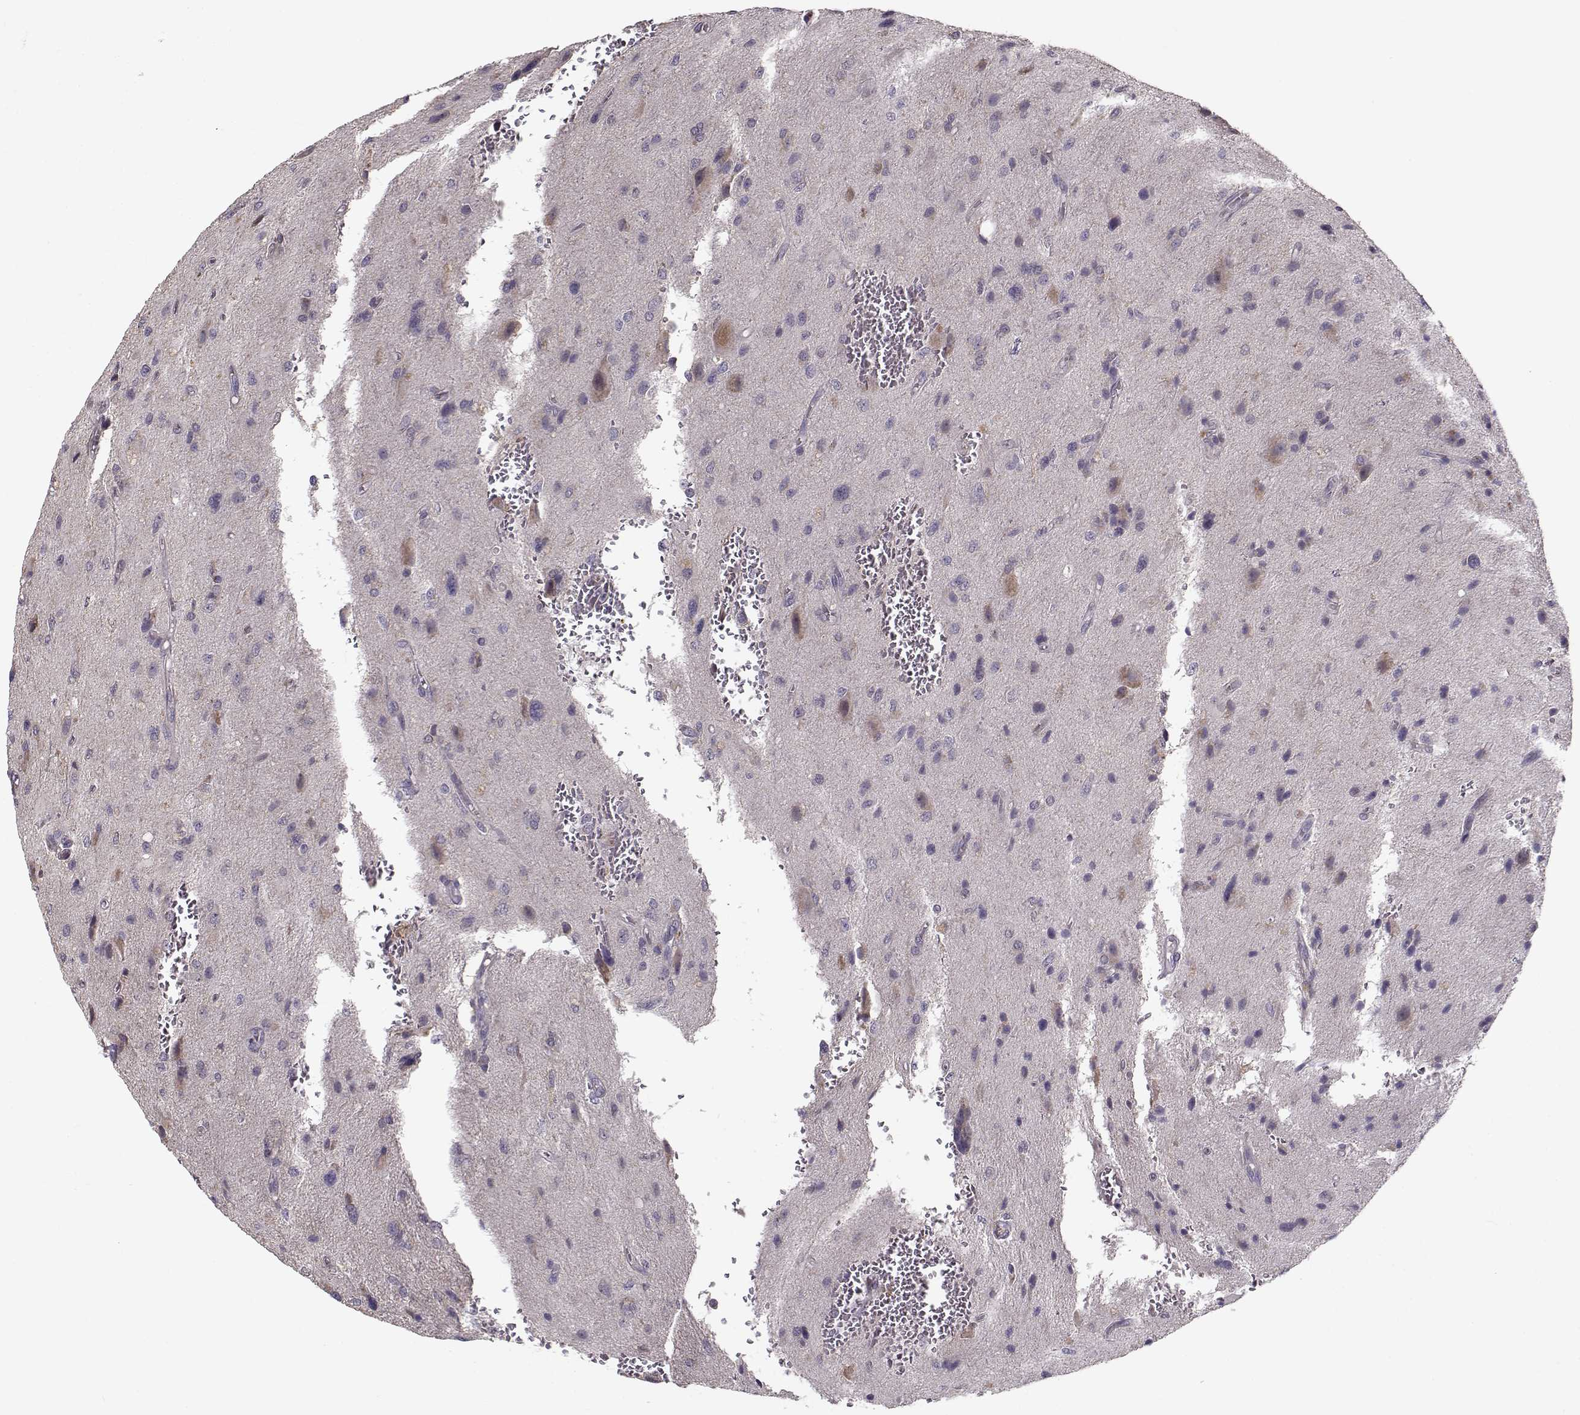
{"staining": {"intensity": "negative", "quantity": "none", "location": "none"}, "tissue": "glioma", "cell_type": "Tumor cells", "image_type": "cancer", "snomed": [{"axis": "morphology", "description": "Glioma, malignant, NOS"}, {"axis": "morphology", "description": "Glioma, malignant, High grade"}, {"axis": "topography", "description": "Brain"}], "caption": "Histopathology image shows no protein expression in tumor cells of glioma tissue.", "gene": "ENTPD8", "patient": {"sex": "female", "age": 71}}